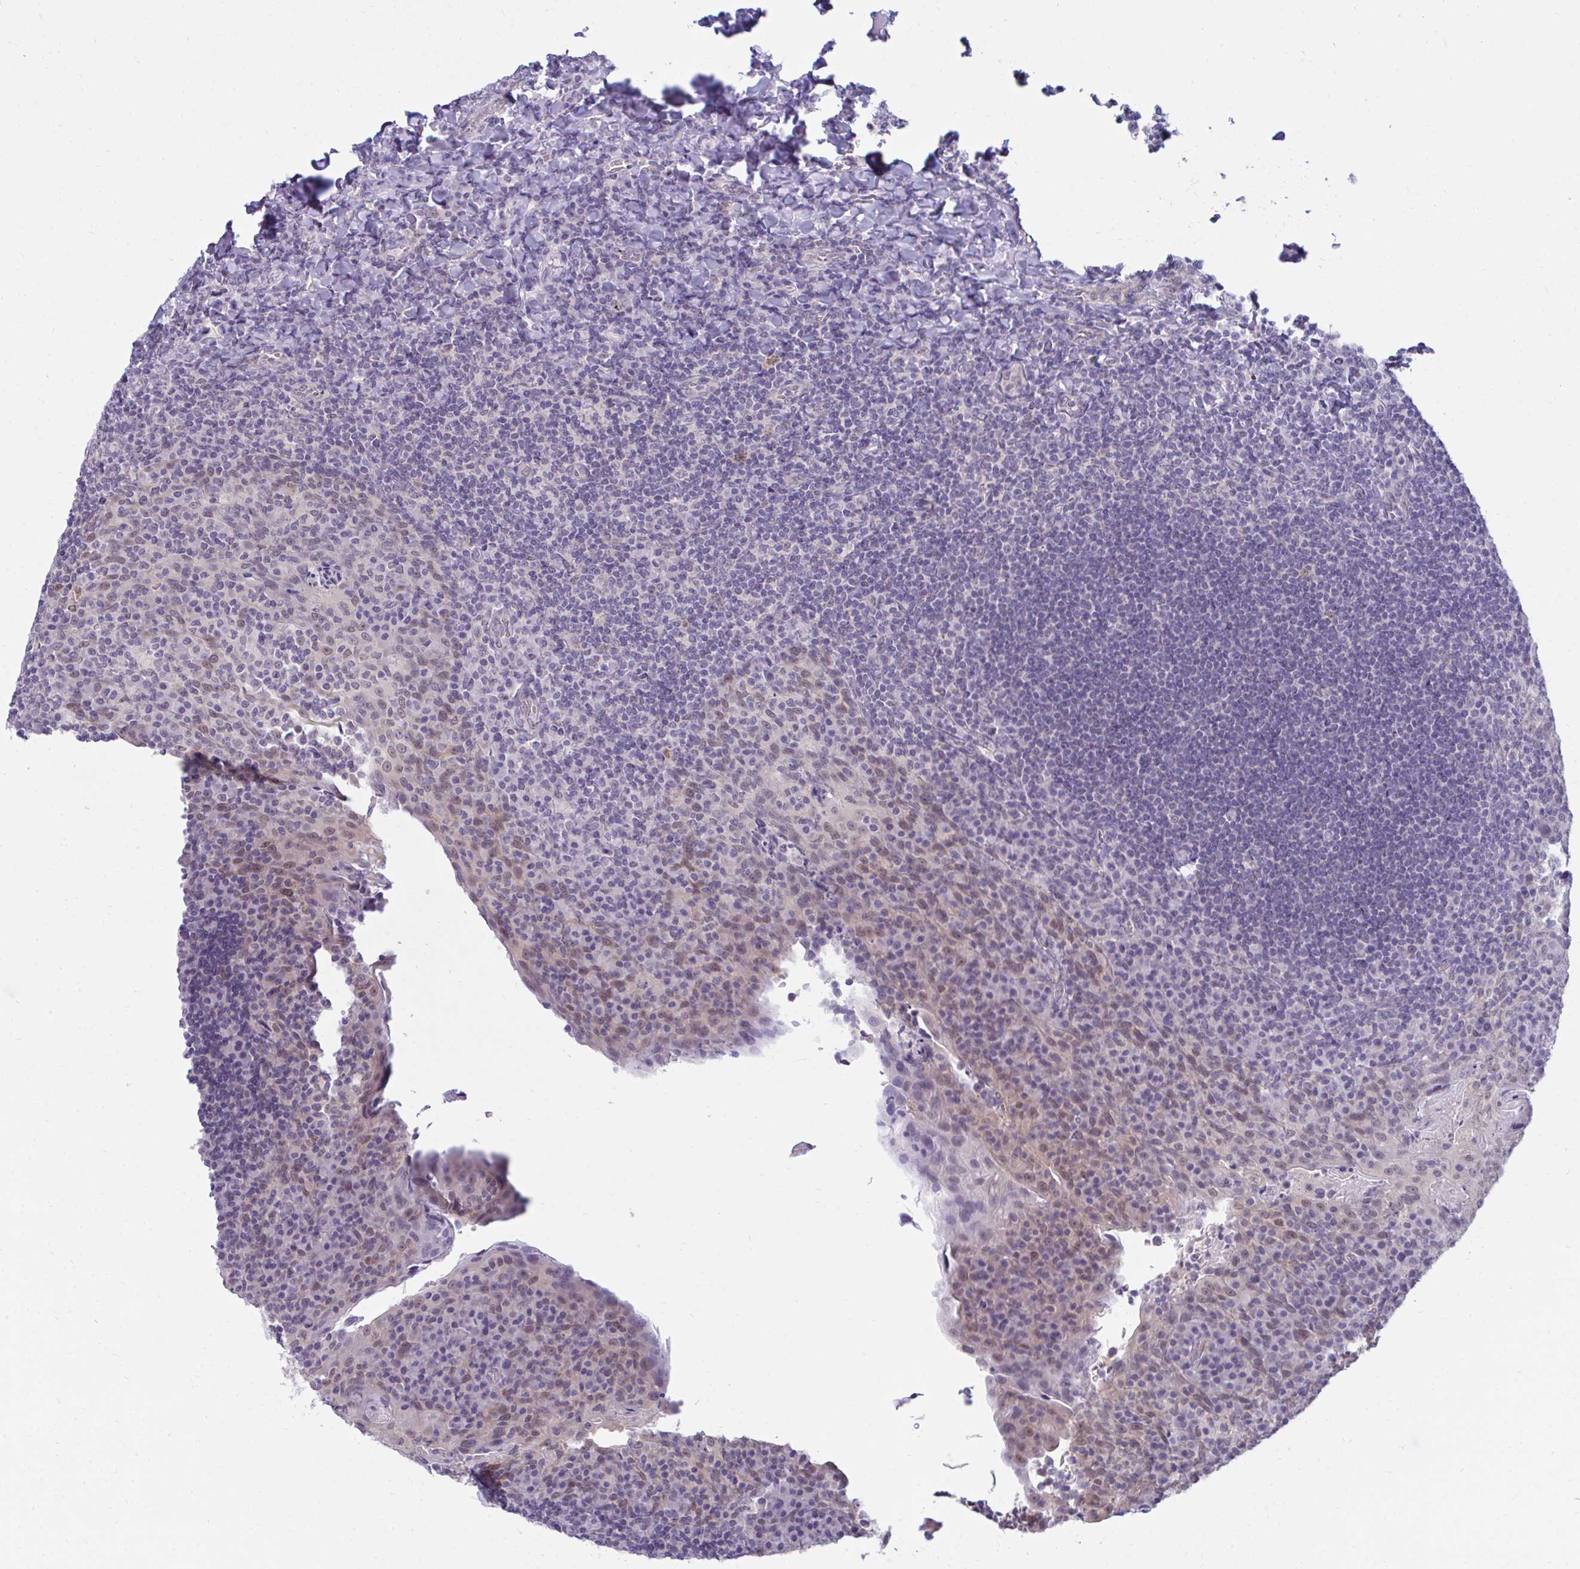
{"staining": {"intensity": "negative", "quantity": "none", "location": "none"}, "tissue": "tonsil", "cell_type": "Non-germinal center cells", "image_type": "normal", "snomed": [{"axis": "morphology", "description": "Normal tissue, NOS"}, {"axis": "topography", "description": "Tonsil"}], "caption": "Histopathology image shows no protein positivity in non-germinal center cells of normal tonsil.", "gene": "CSE1L", "patient": {"sex": "male", "age": 17}}